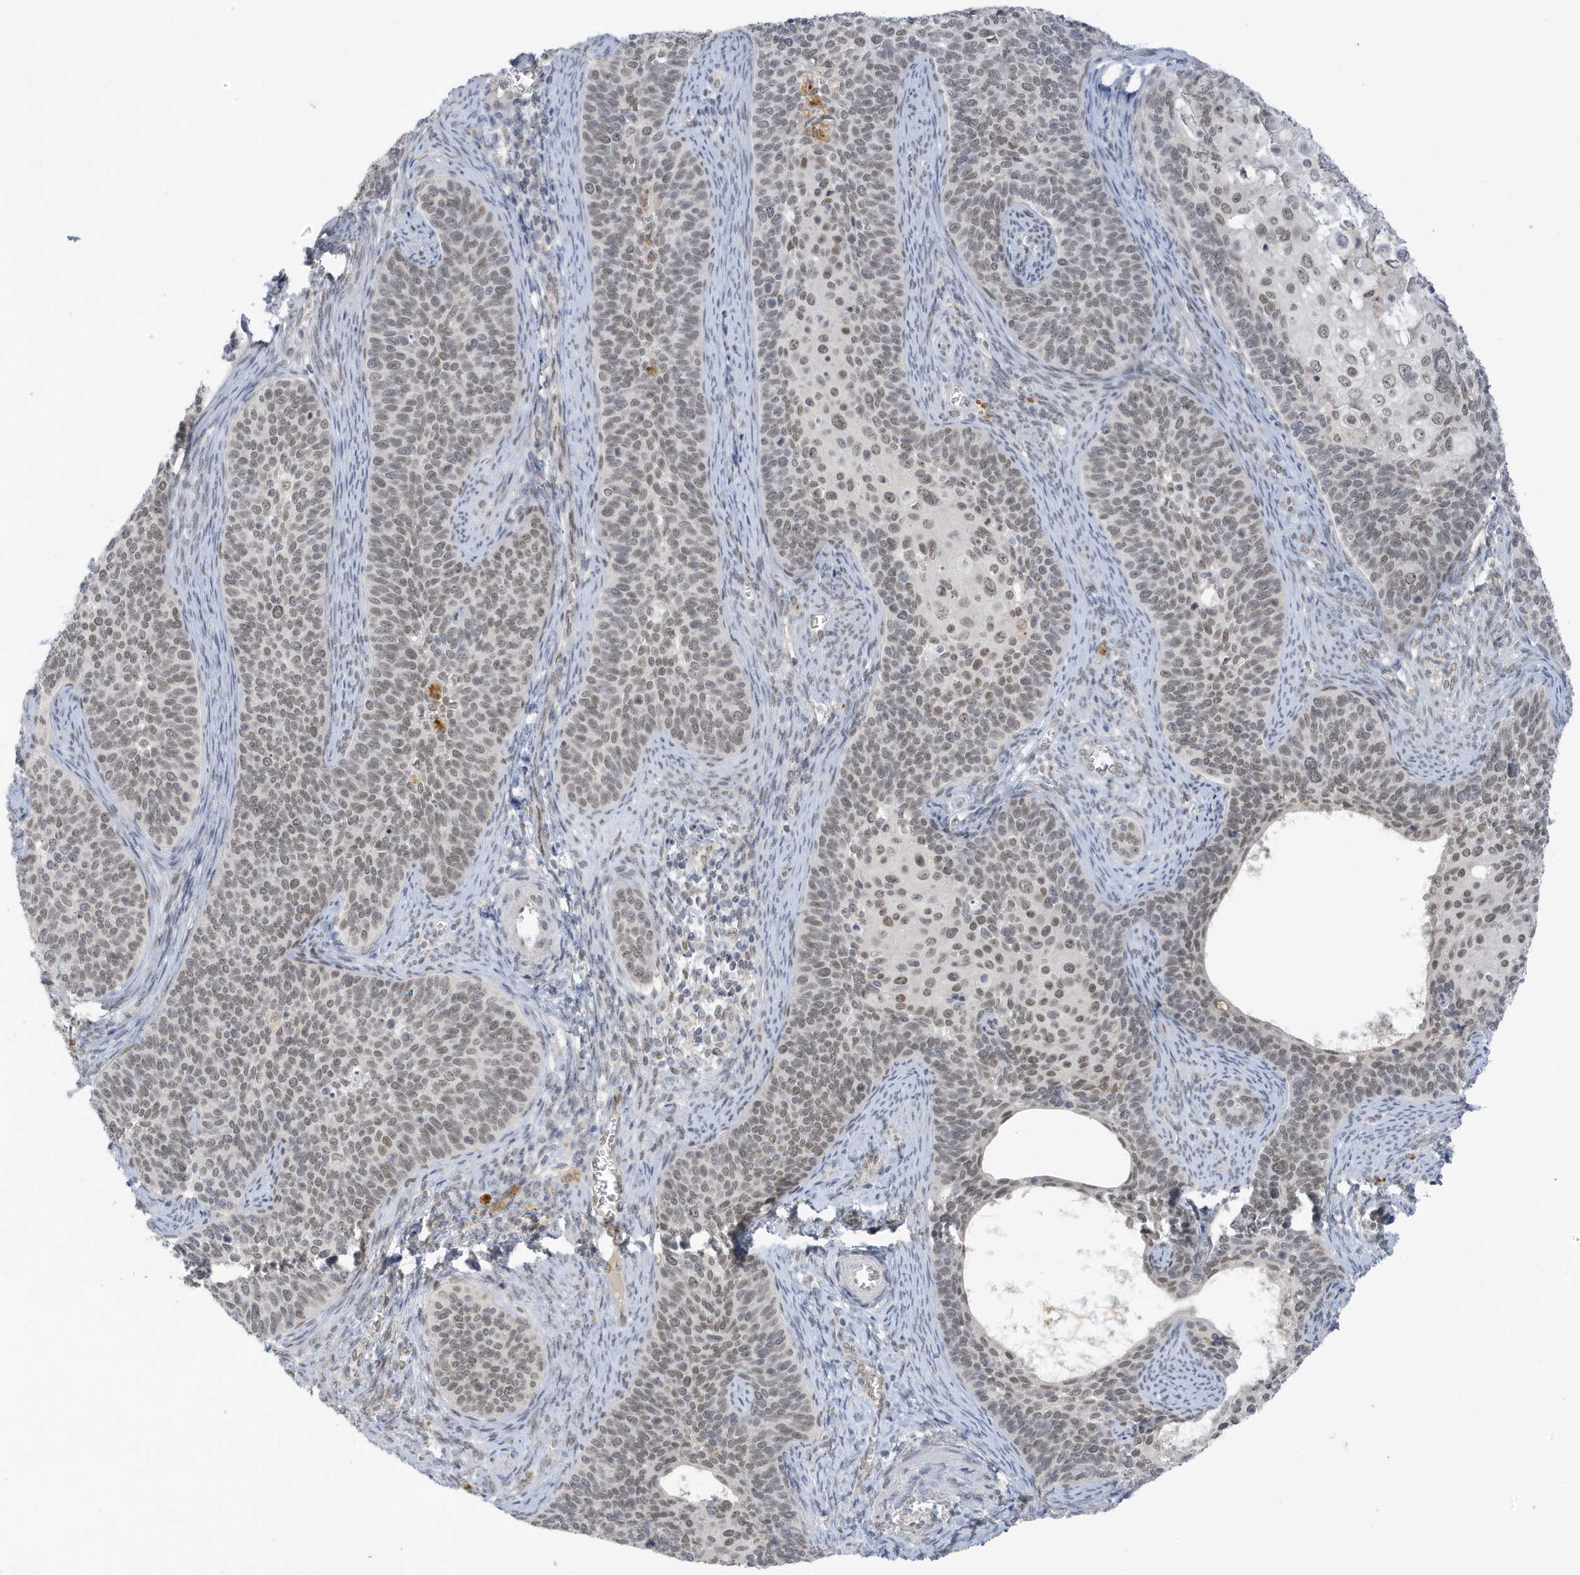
{"staining": {"intensity": "moderate", "quantity": "<25%", "location": "nuclear"}, "tissue": "cervical cancer", "cell_type": "Tumor cells", "image_type": "cancer", "snomed": [{"axis": "morphology", "description": "Squamous cell carcinoma, NOS"}, {"axis": "topography", "description": "Cervix"}], "caption": "Immunohistochemistry of human cervical cancer (squamous cell carcinoma) demonstrates low levels of moderate nuclear expression in approximately <25% of tumor cells.", "gene": "MSL3", "patient": {"sex": "female", "age": 33}}